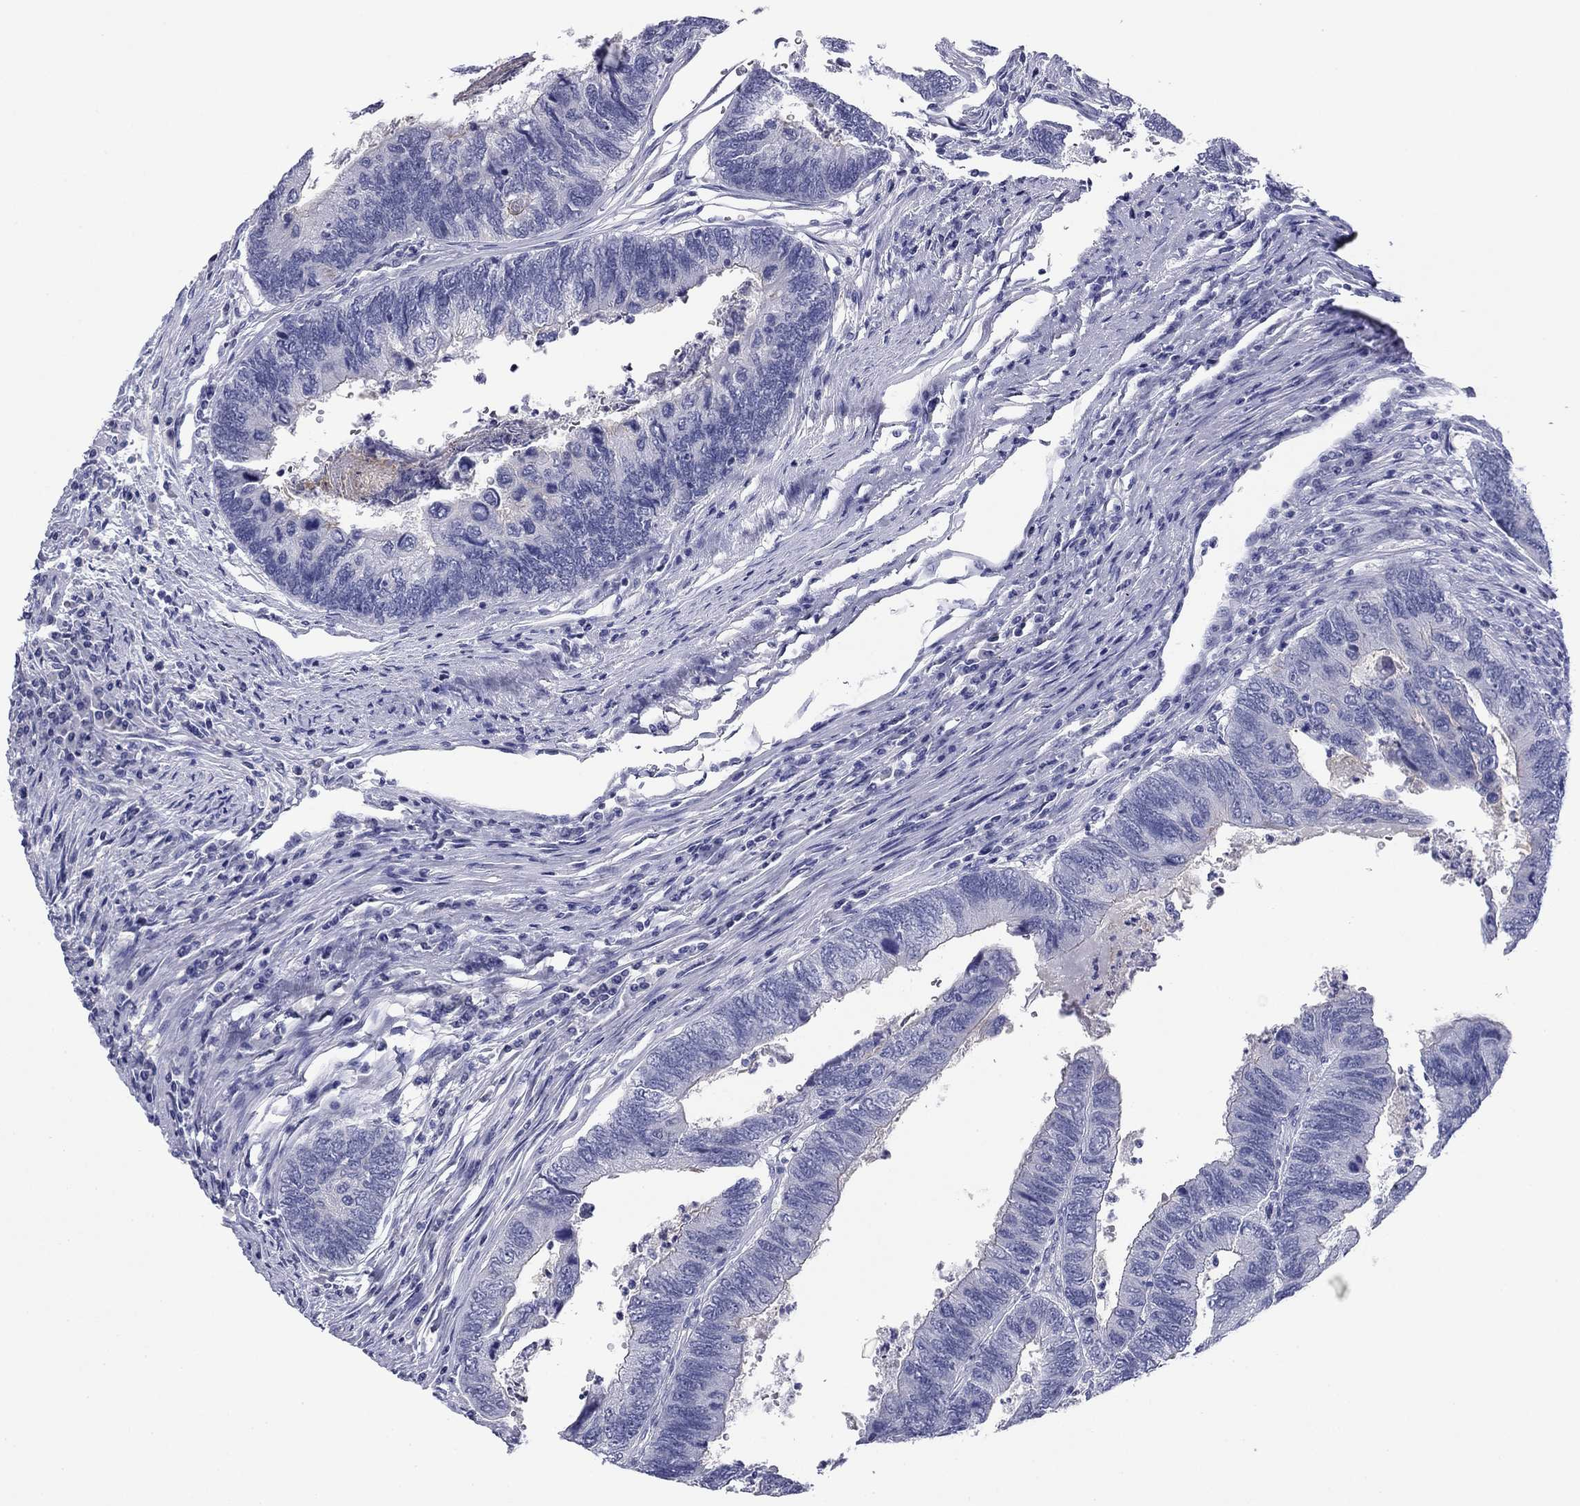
{"staining": {"intensity": "negative", "quantity": "none", "location": "none"}, "tissue": "colorectal cancer", "cell_type": "Tumor cells", "image_type": "cancer", "snomed": [{"axis": "morphology", "description": "Adenocarcinoma, NOS"}, {"axis": "topography", "description": "Colon"}], "caption": "Immunohistochemistry (IHC) of human colorectal cancer demonstrates no expression in tumor cells.", "gene": "ABCC2", "patient": {"sex": "female", "age": 67}}